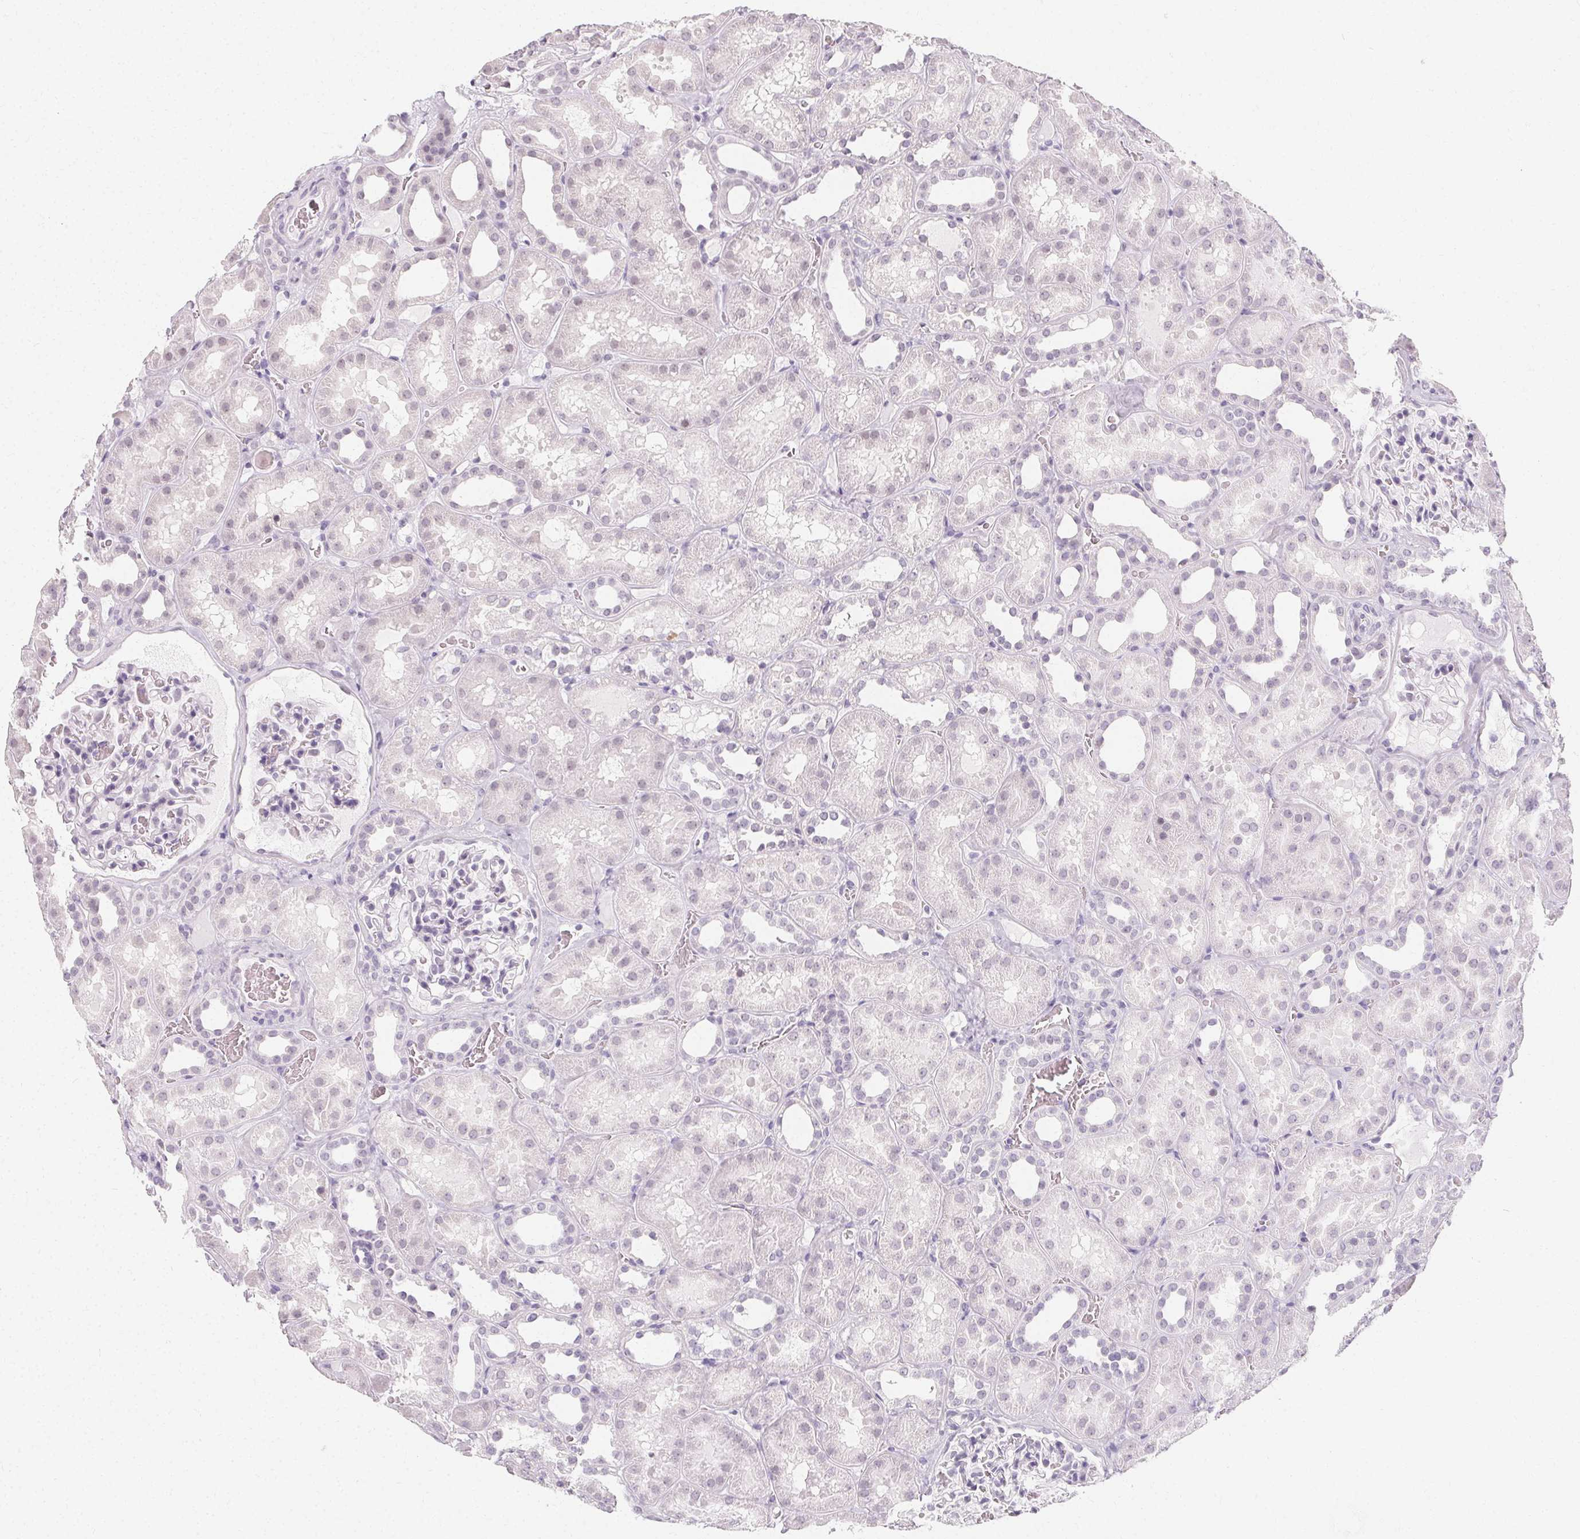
{"staining": {"intensity": "negative", "quantity": "none", "location": "none"}, "tissue": "kidney", "cell_type": "Cells in glomeruli", "image_type": "normal", "snomed": [{"axis": "morphology", "description": "Normal tissue, NOS"}, {"axis": "topography", "description": "Kidney"}], "caption": "High magnification brightfield microscopy of benign kidney stained with DAB (brown) and counterstained with hematoxylin (blue): cells in glomeruli show no significant staining. (DAB (3,3'-diaminobenzidine) immunohistochemistry with hematoxylin counter stain).", "gene": "SYNPR", "patient": {"sex": "female", "age": 41}}